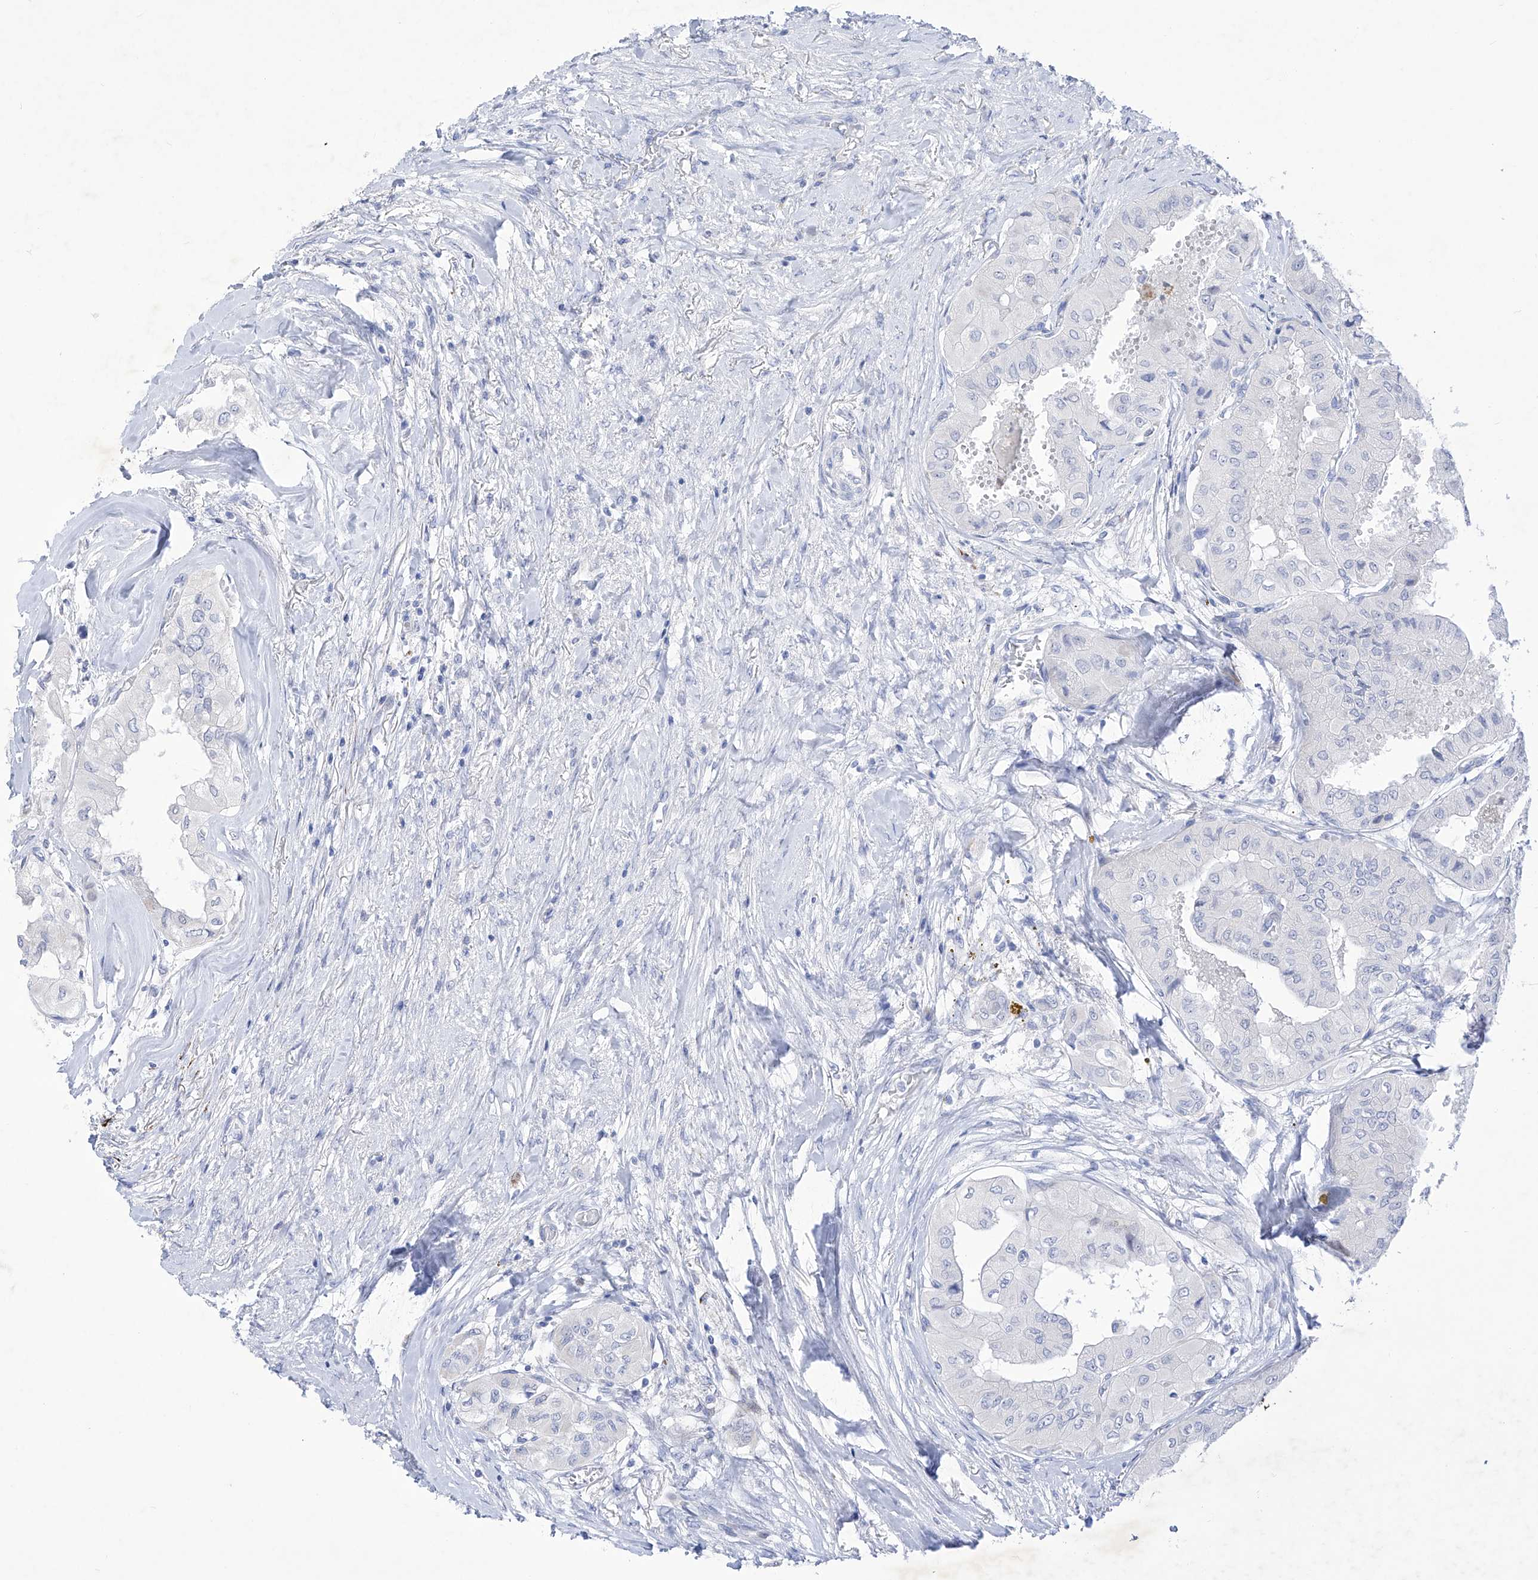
{"staining": {"intensity": "negative", "quantity": "none", "location": "none"}, "tissue": "thyroid cancer", "cell_type": "Tumor cells", "image_type": "cancer", "snomed": [{"axis": "morphology", "description": "Papillary adenocarcinoma, NOS"}, {"axis": "topography", "description": "Thyroid gland"}], "caption": "Papillary adenocarcinoma (thyroid) was stained to show a protein in brown. There is no significant staining in tumor cells. The staining is performed using DAB brown chromogen with nuclei counter-stained in using hematoxylin.", "gene": "C1orf87", "patient": {"sex": "female", "age": 59}}